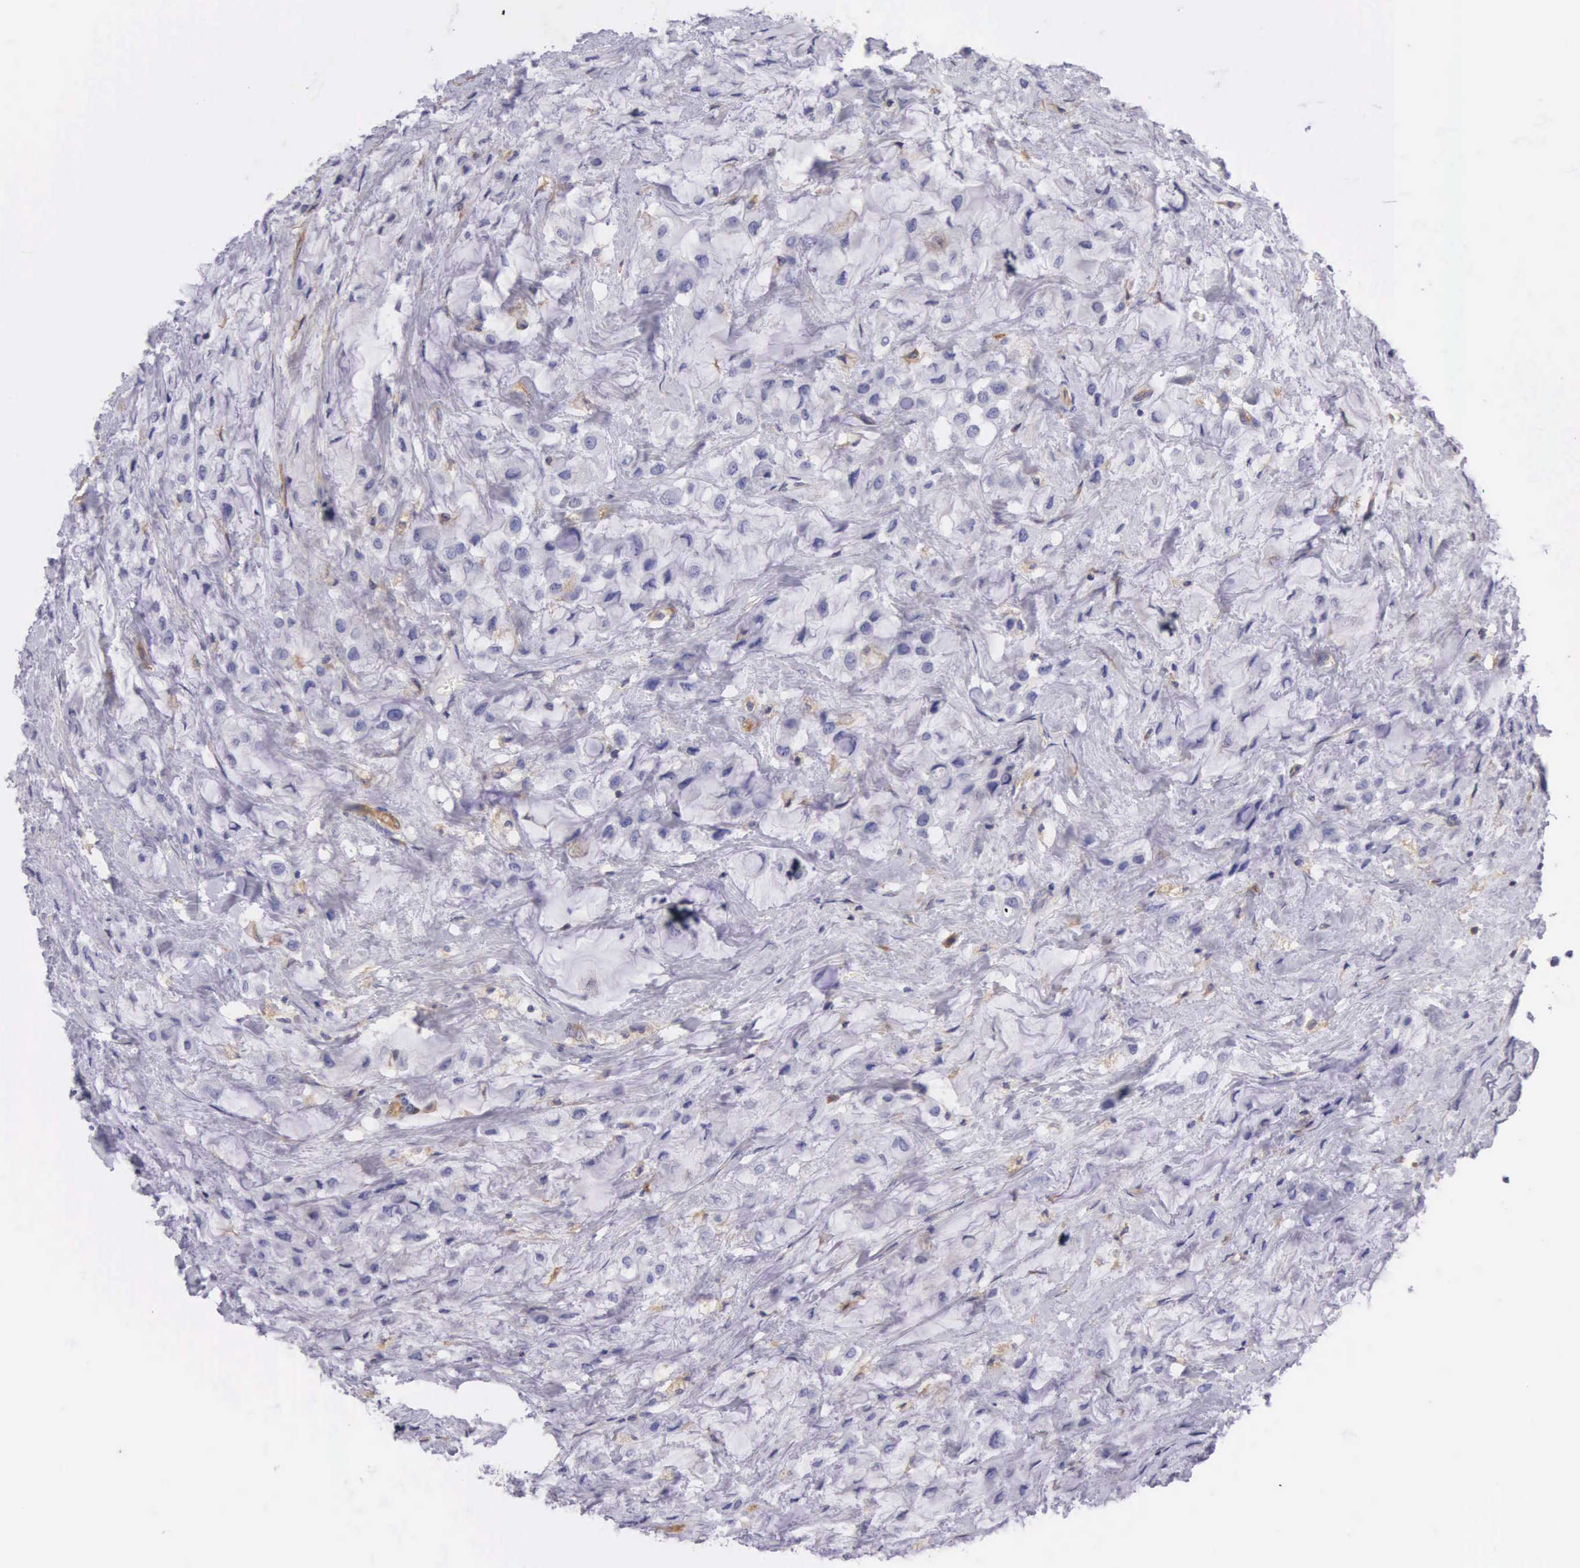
{"staining": {"intensity": "negative", "quantity": "none", "location": "none"}, "tissue": "breast cancer", "cell_type": "Tumor cells", "image_type": "cancer", "snomed": [{"axis": "morphology", "description": "Lobular carcinoma"}, {"axis": "topography", "description": "Breast"}], "caption": "This micrograph is of breast cancer (lobular carcinoma) stained with immunohistochemistry to label a protein in brown with the nuclei are counter-stained blue. There is no expression in tumor cells.", "gene": "OSBPL3", "patient": {"sex": "female", "age": 85}}